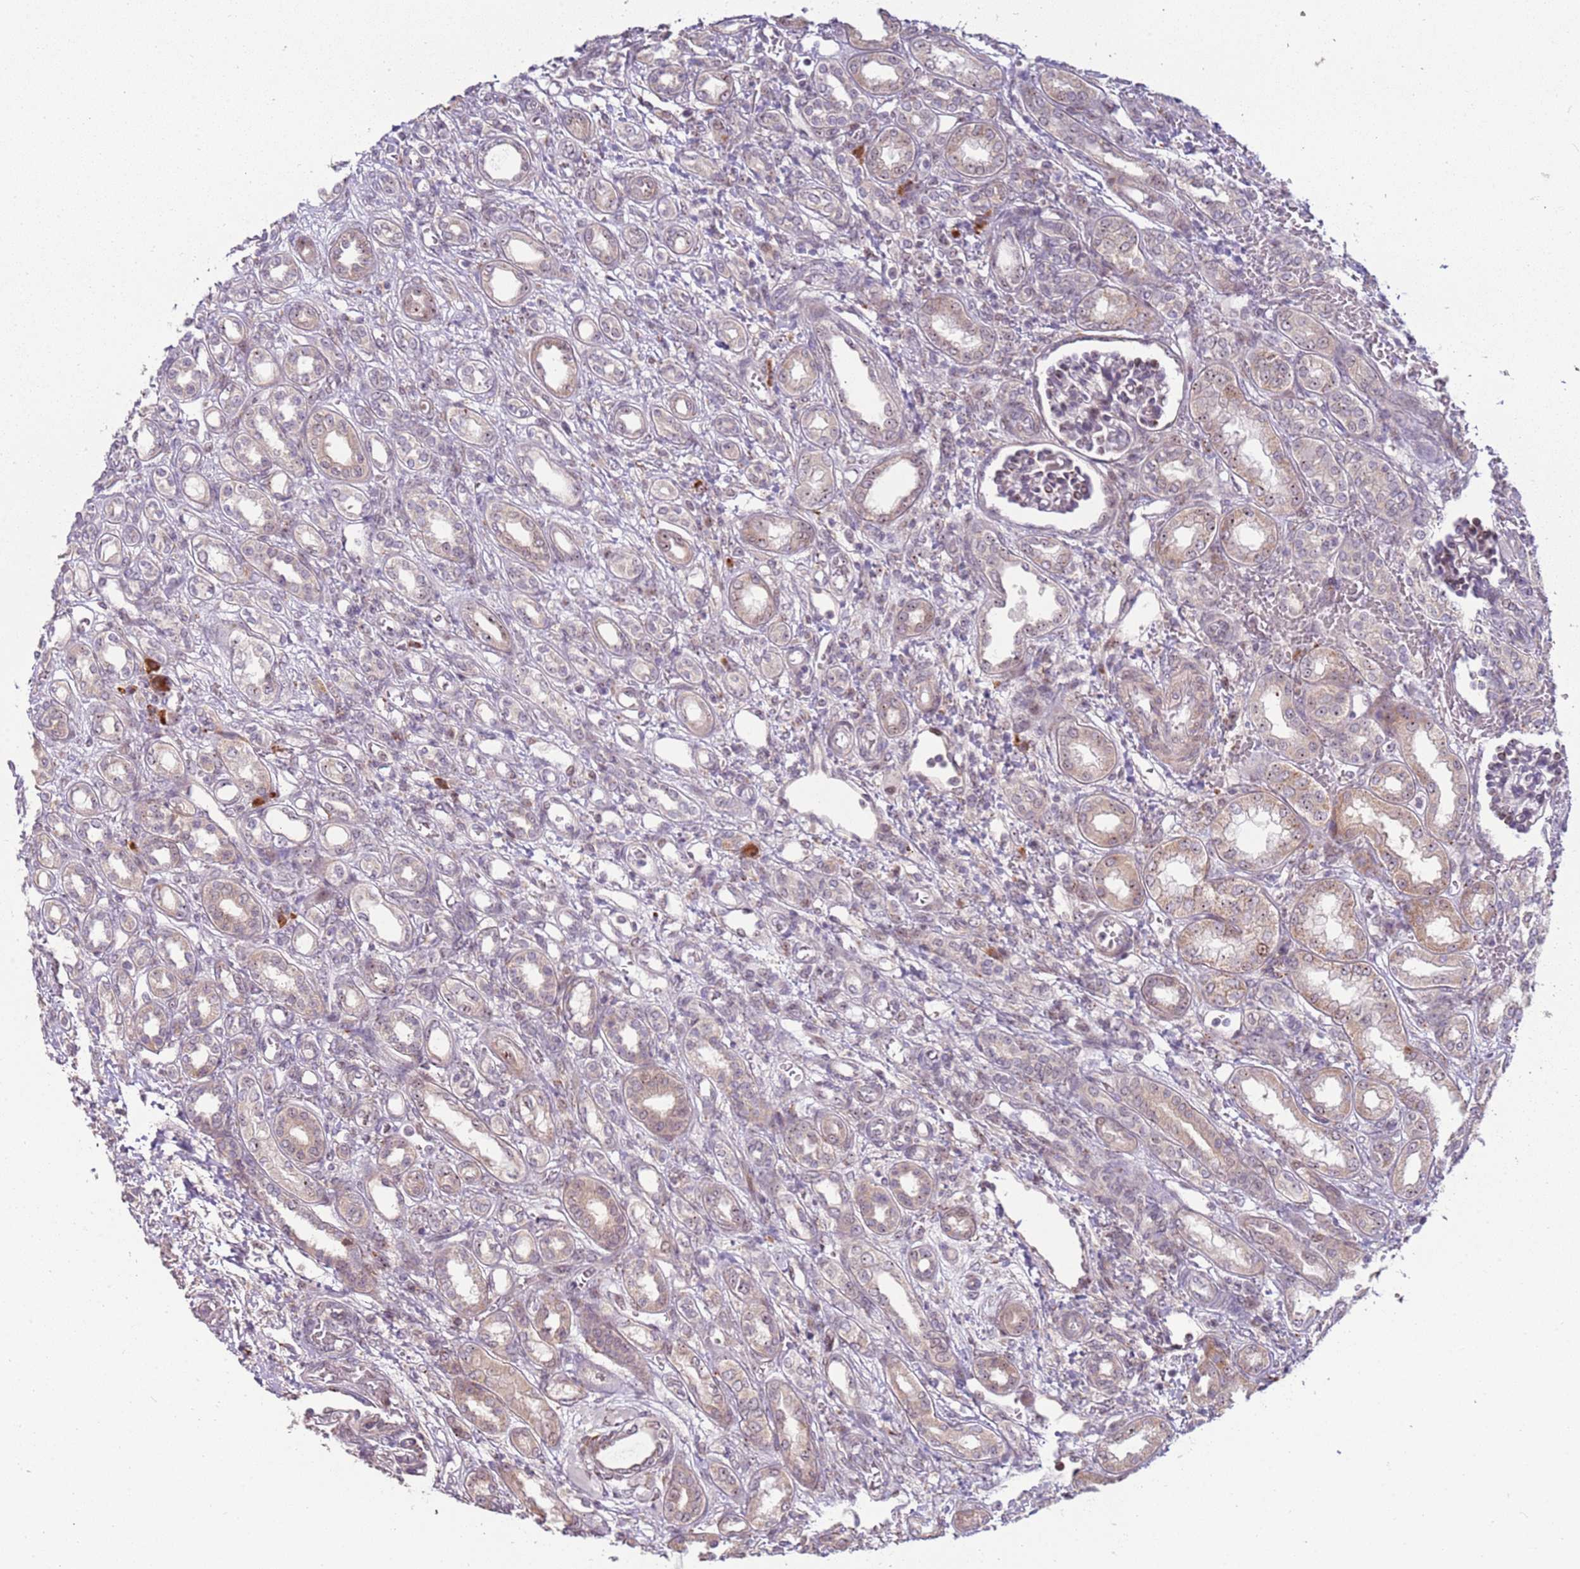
{"staining": {"intensity": "moderate", "quantity": "<25%", "location": "cytoplasmic/membranous,nuclear"}, "tissue": "kidney", "cell_type": "Cells in glomeruli", "image_type": "normal", "snomed": [{"axis": "morphology", "description": "Normal tissue, NOS"}, {"axis": "morphology", "description": "Neoplasm, malignant, NOS"}, {"axis": "topography", "description": "Kidney"}], "caption": "Normal kidney exhibits moderate cytoplasmic/membranous,nuclear staining in about <25% of cells in glomeruli.", "gene": "UCMA", "patient": {"sex": "female", "age": 1}}